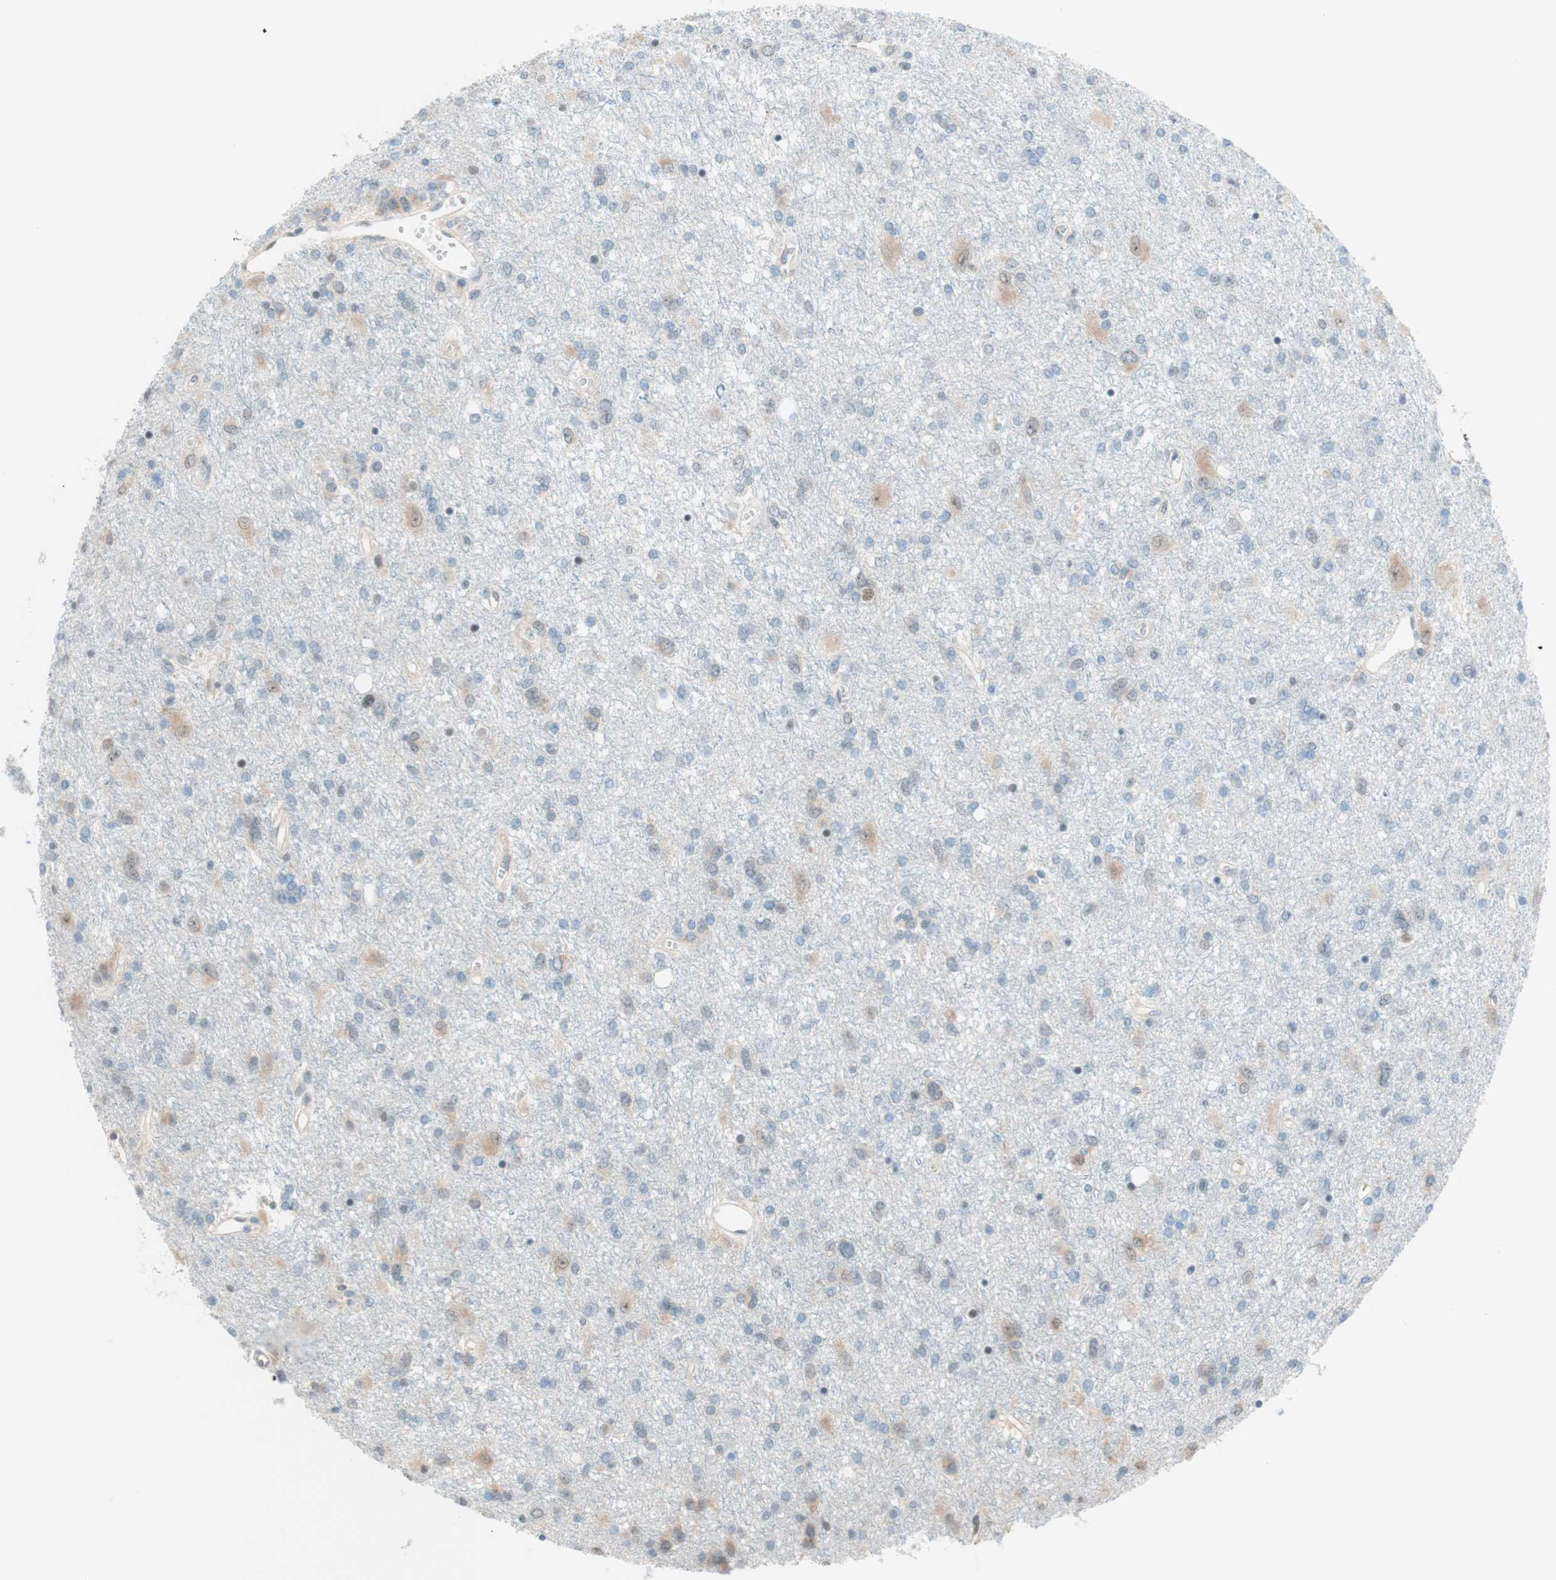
{"staining": {"intensity": "weak", "quantity": "<25%", "location": "cytoplasmic/membranous,nuclear"}, "tissue": "glioma", "cell_type": "Tumor cells", "image_type": "cancer", "snomed": [{"axis": "morphology", "description": "Glioma, malignant, High grade"}, {"axis": "topography", "description": "Brain"}], "caption": "DAB immunohistochemical staining of glioma reveals no significant staining in tumor cells.", "gene": "JPH1", "patient": {"sex": "female", "age": 59}}